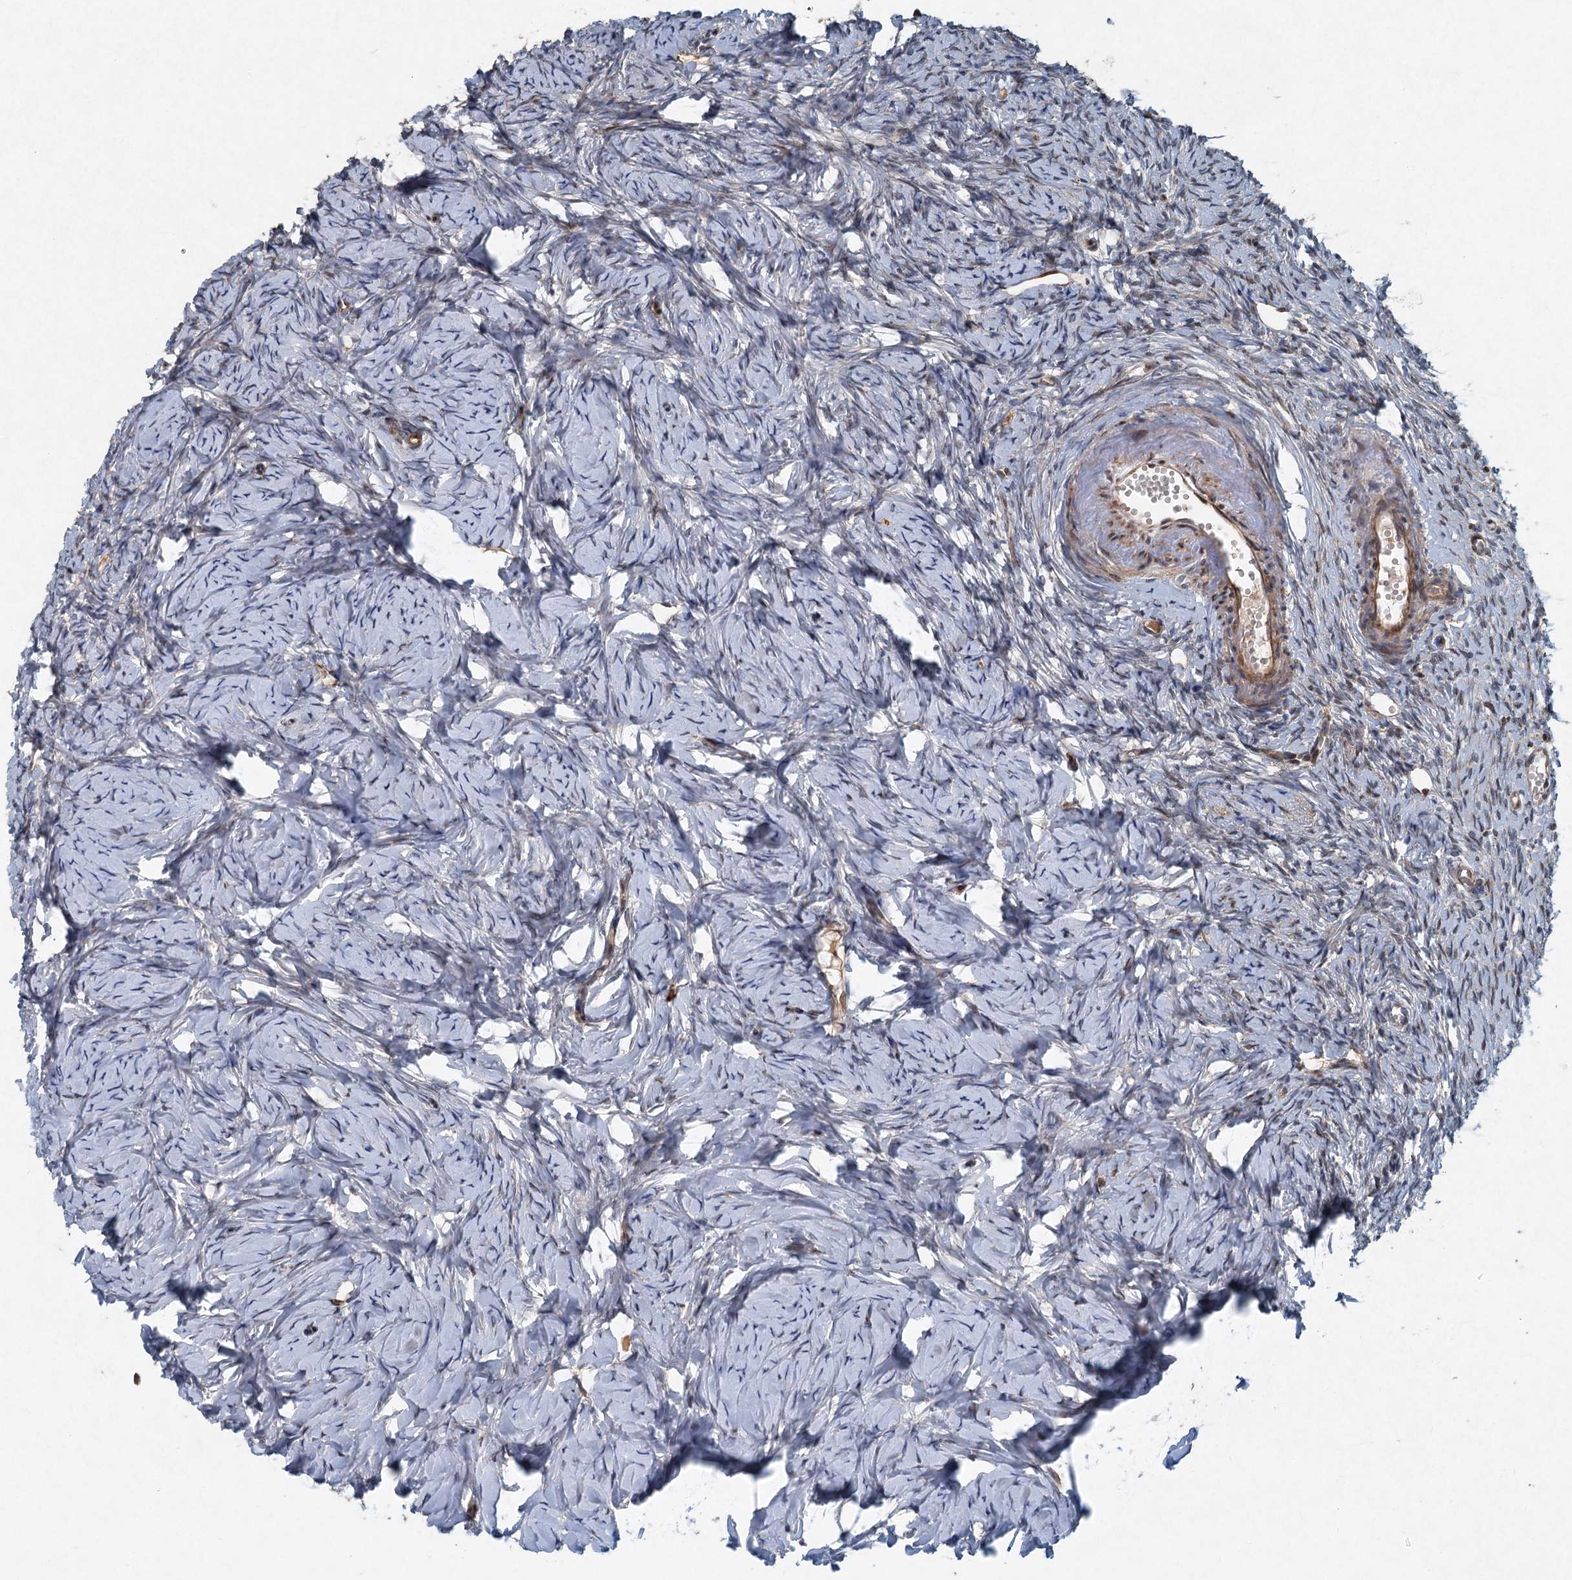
{"staining": {"intensity": "weak", "quantity": "25%-75%", "location": "cytoplasmic/membranous,nuclear"}, "tissue": "ovary", "cell_type": "Ovarian stroma cells", "image_type": "normal", "snomed": [{"axis": "morphology", "description": "Normal tissue, NOS"}, {"axis": "topography", "description": "Ovary"}], "caption": "Normal ovary demonstrates weak cytoplasmic/membranous,nuclear positivity in approximately 25%-75% of ovarian stroma cells, visualized by immunohistochemistry.", "gene": "SRPX2", "patient": {"sex": "female", "age": 51}}